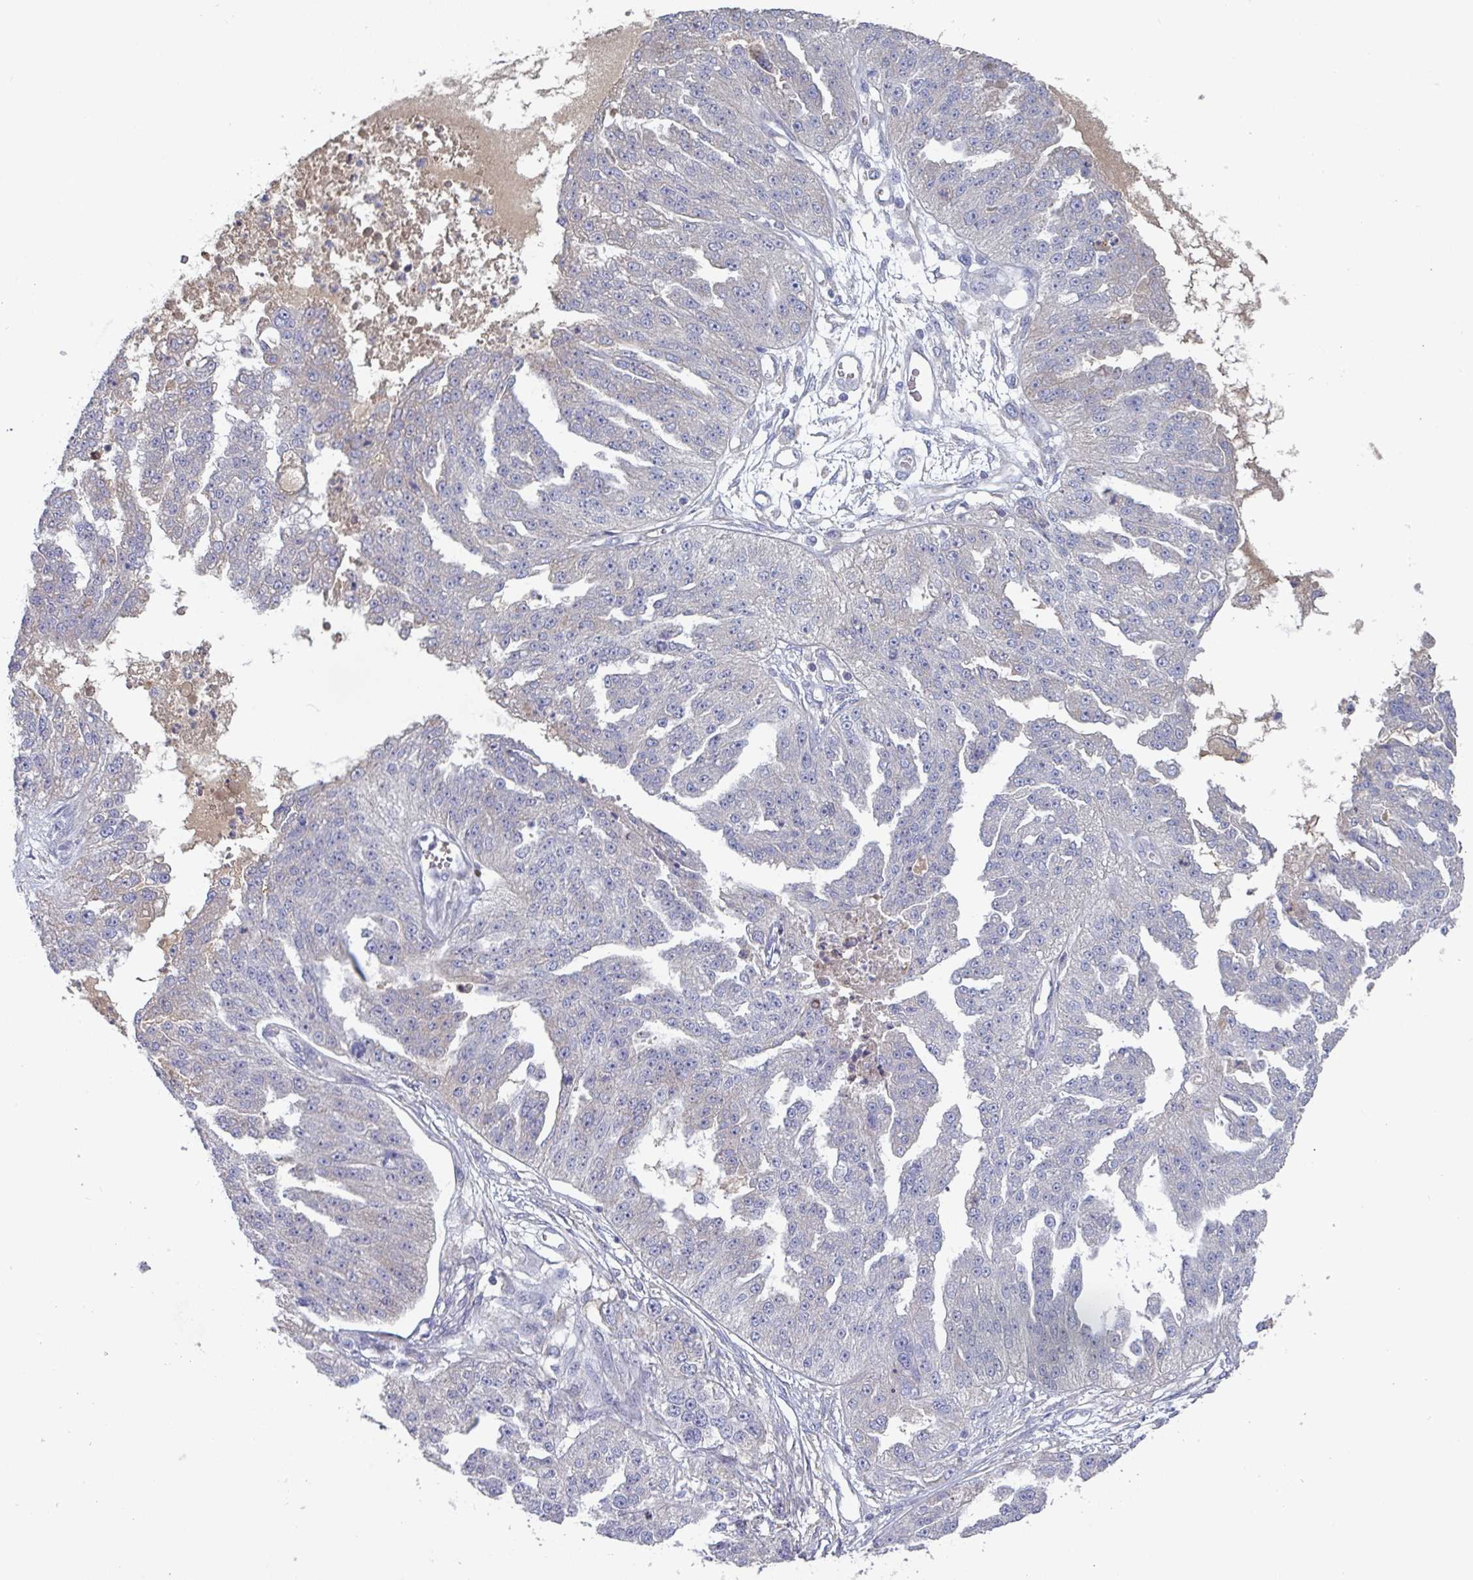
{"staining": {"intensity": "weak", "quantity": "25%-75%", "location": "cytoplasmic/membranous"}, "tissue": "ovarian cancer", "cell_type": "Tumor cells", "image_type": "cancer", "snomed": [{"axis": "morphology", "description": "Cystadenocarcinoma, serous, NOS"}, {"axis": "topography", "description": "Ovary"}], "caption": "A brown stain labels weak cytoplasmic/membranous staining of a protein in ovarian serous cystadenocarcinoma tumor cells.", "gene": "HGFAC", "patient": {"sex": "female", "age": 58}}